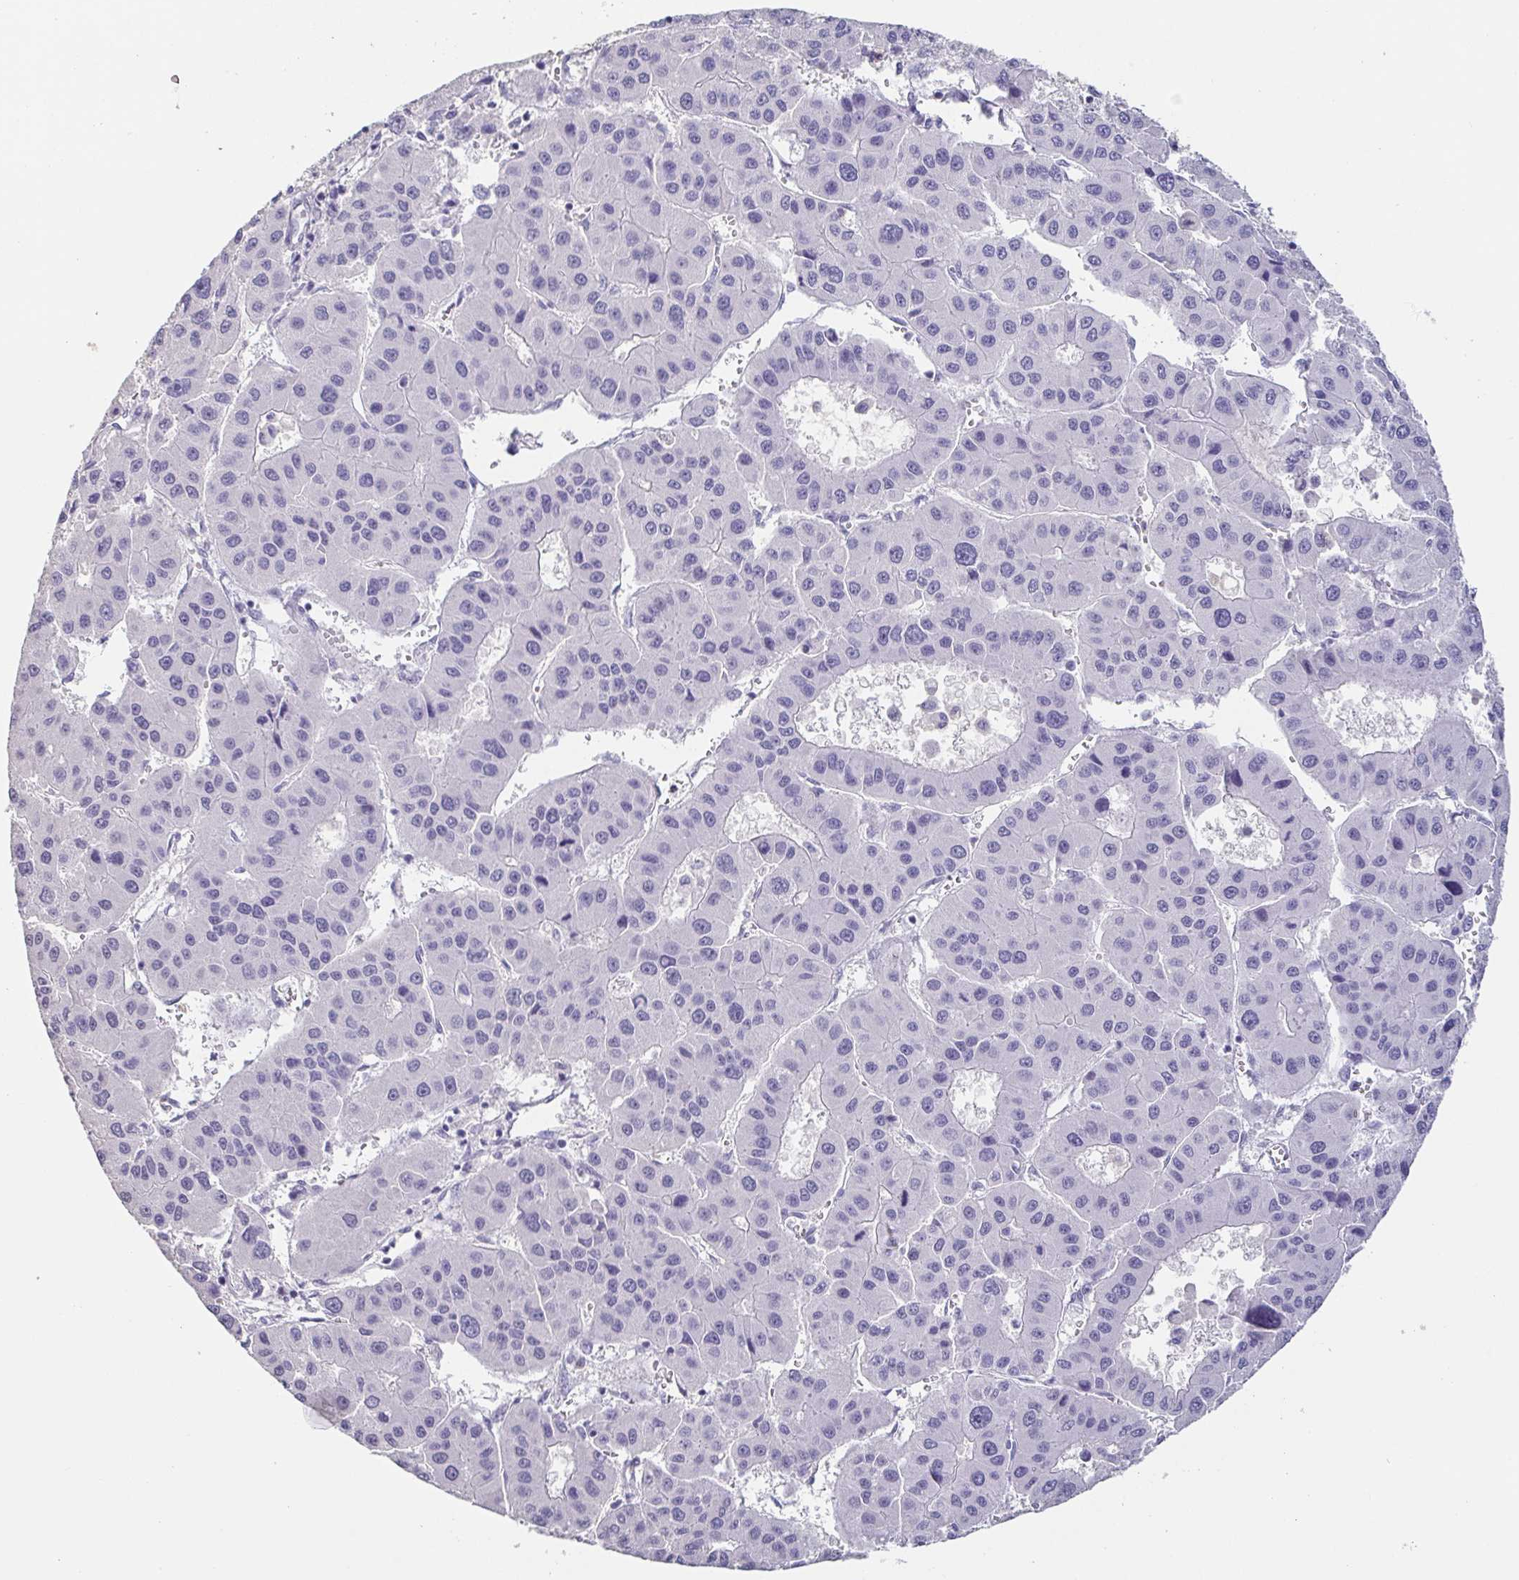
{"staining": {"intensity": "negative", "quantity": "none", "location": "none"}, "tissue": "liver cancer", "cell_type": "Tumor cells", "image_type": "cancer", "snomed": [{"axis": "morphology", "description": "Carcinoma, Hepatocellular, NOS"}, {"axis": "topography", "description": "Liver"}], "caption": "Immunohistochemistry histopathology image of human liver hepatocellular carcinoma stained for a protein (brown), which demonstrates no expression in tumor cells.", "gene": "BPIFA2", "patient": {"sex": "male", "age": 73}}